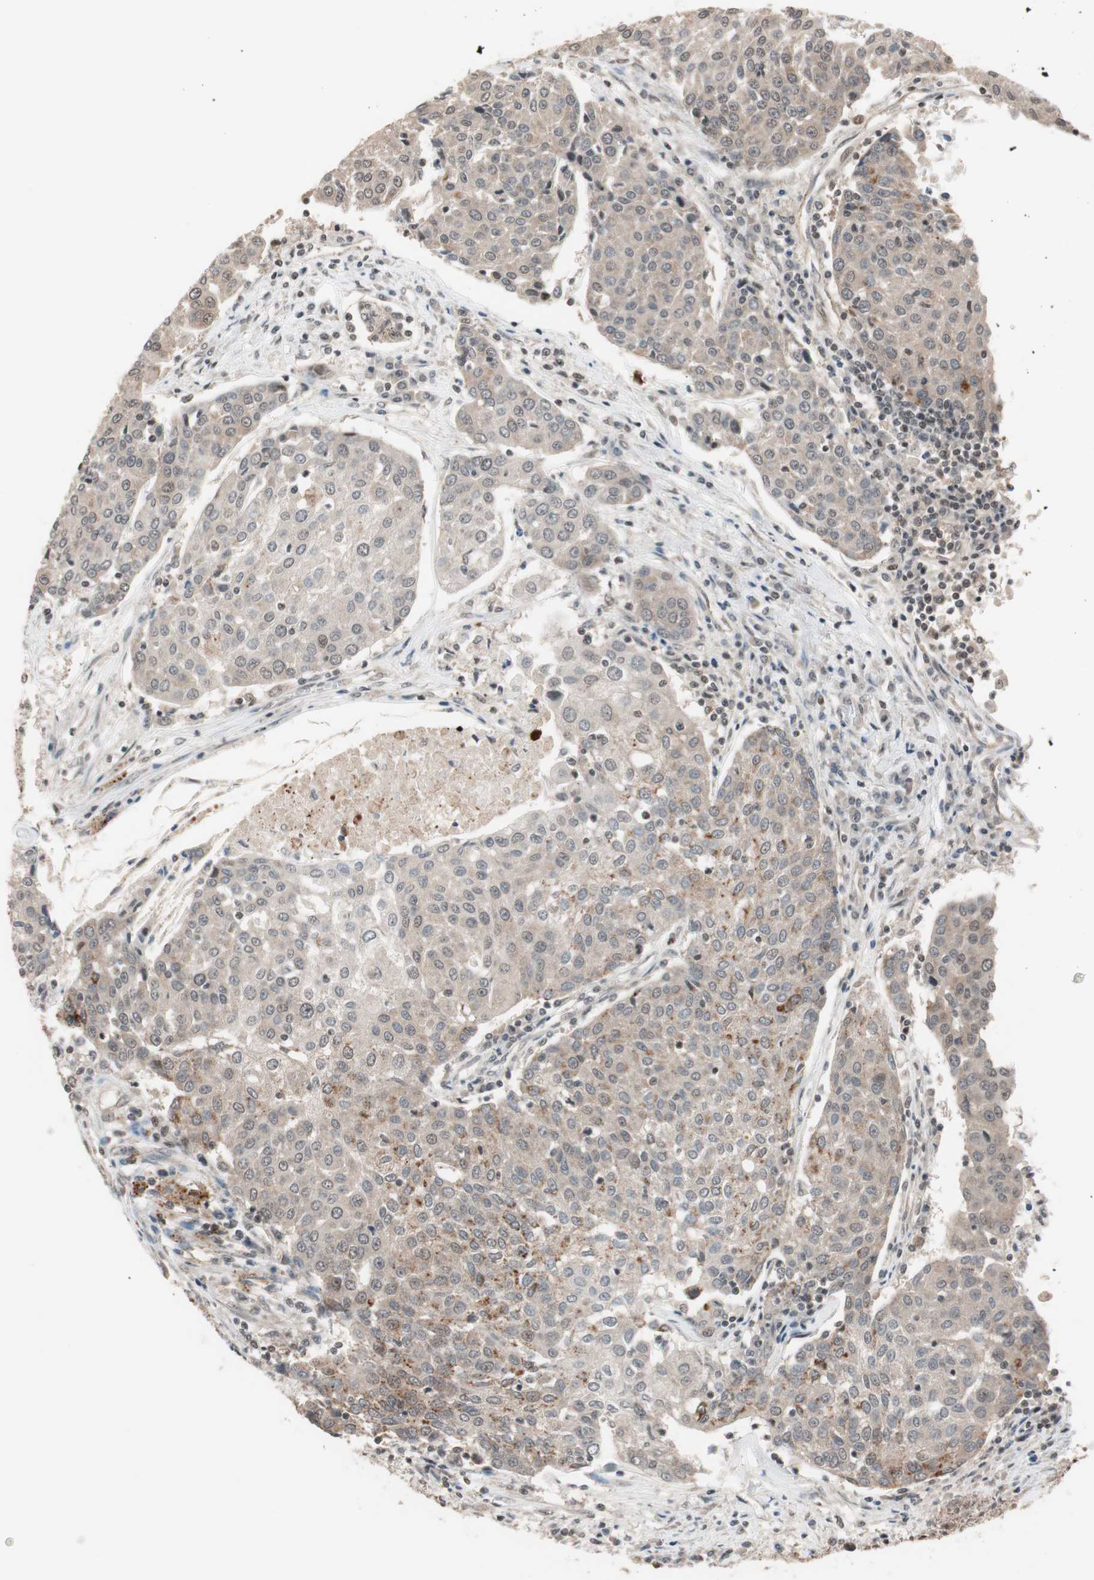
{"staining": {"intensity": "weak", "quantity": ">75%", "location": "cytoplasmic/membranous"}, "tissue": "urothelial cancer", "cell_type": "Tumor cells", "image_type": "cancer", "snomed": [{"axis": "morphology", "description": "Urothelial carcinoma, High grade"}, {"axis": "topography", "description": "Urinary bladder"}], "caption": "Immunohistochemical staining of human high-grade urothelial carcinoma displays weak cytoplasmic/membranous protein staining in about >75% of tumor cells. (brown staining indicates protein expression, while blue staining denotes nuclei).", "gene": "DRAP1", "patient": {"sex": "female", "age": 85}}